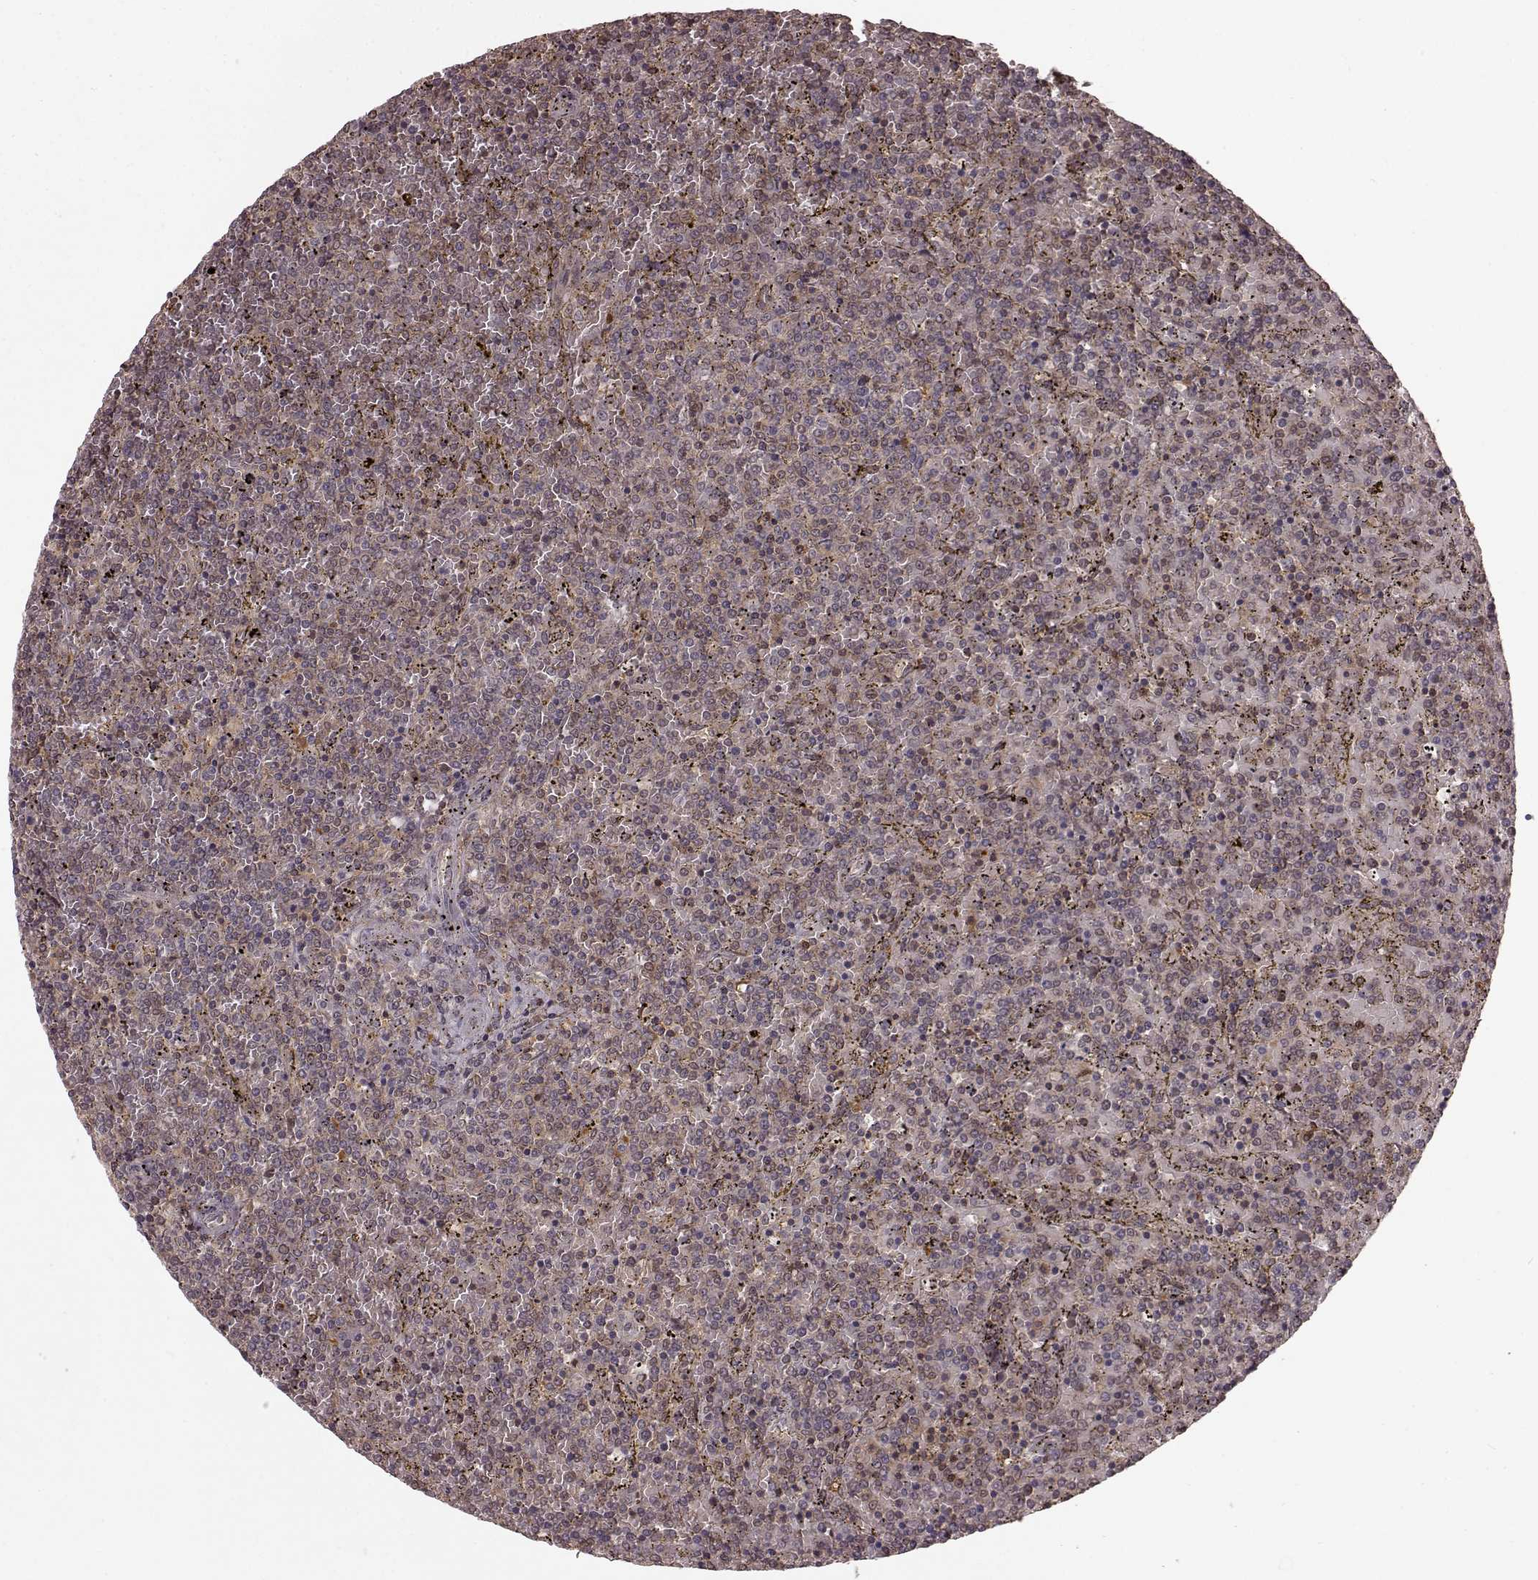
{"staining": {"intensity": "weak", "quantity": "<25%", "location": "cytoplasmic/membranous"}, "tissue": "lymphoma", "cell_type": "Tumor cells", "image_type": "cancer", "snomed": [{"axis": "morphology", "description": "Malignant lymphoma, non-Hodgkin's type, Low grade"}, {"axis": "topography", "description": "Spleen"}], "caption": "There is no significant expression in tumor cells of low-grade malignant lymphoma, non-Hodgkin's type.", "gene": "GSS", "patient": {"sex": "female", "age": 77}}